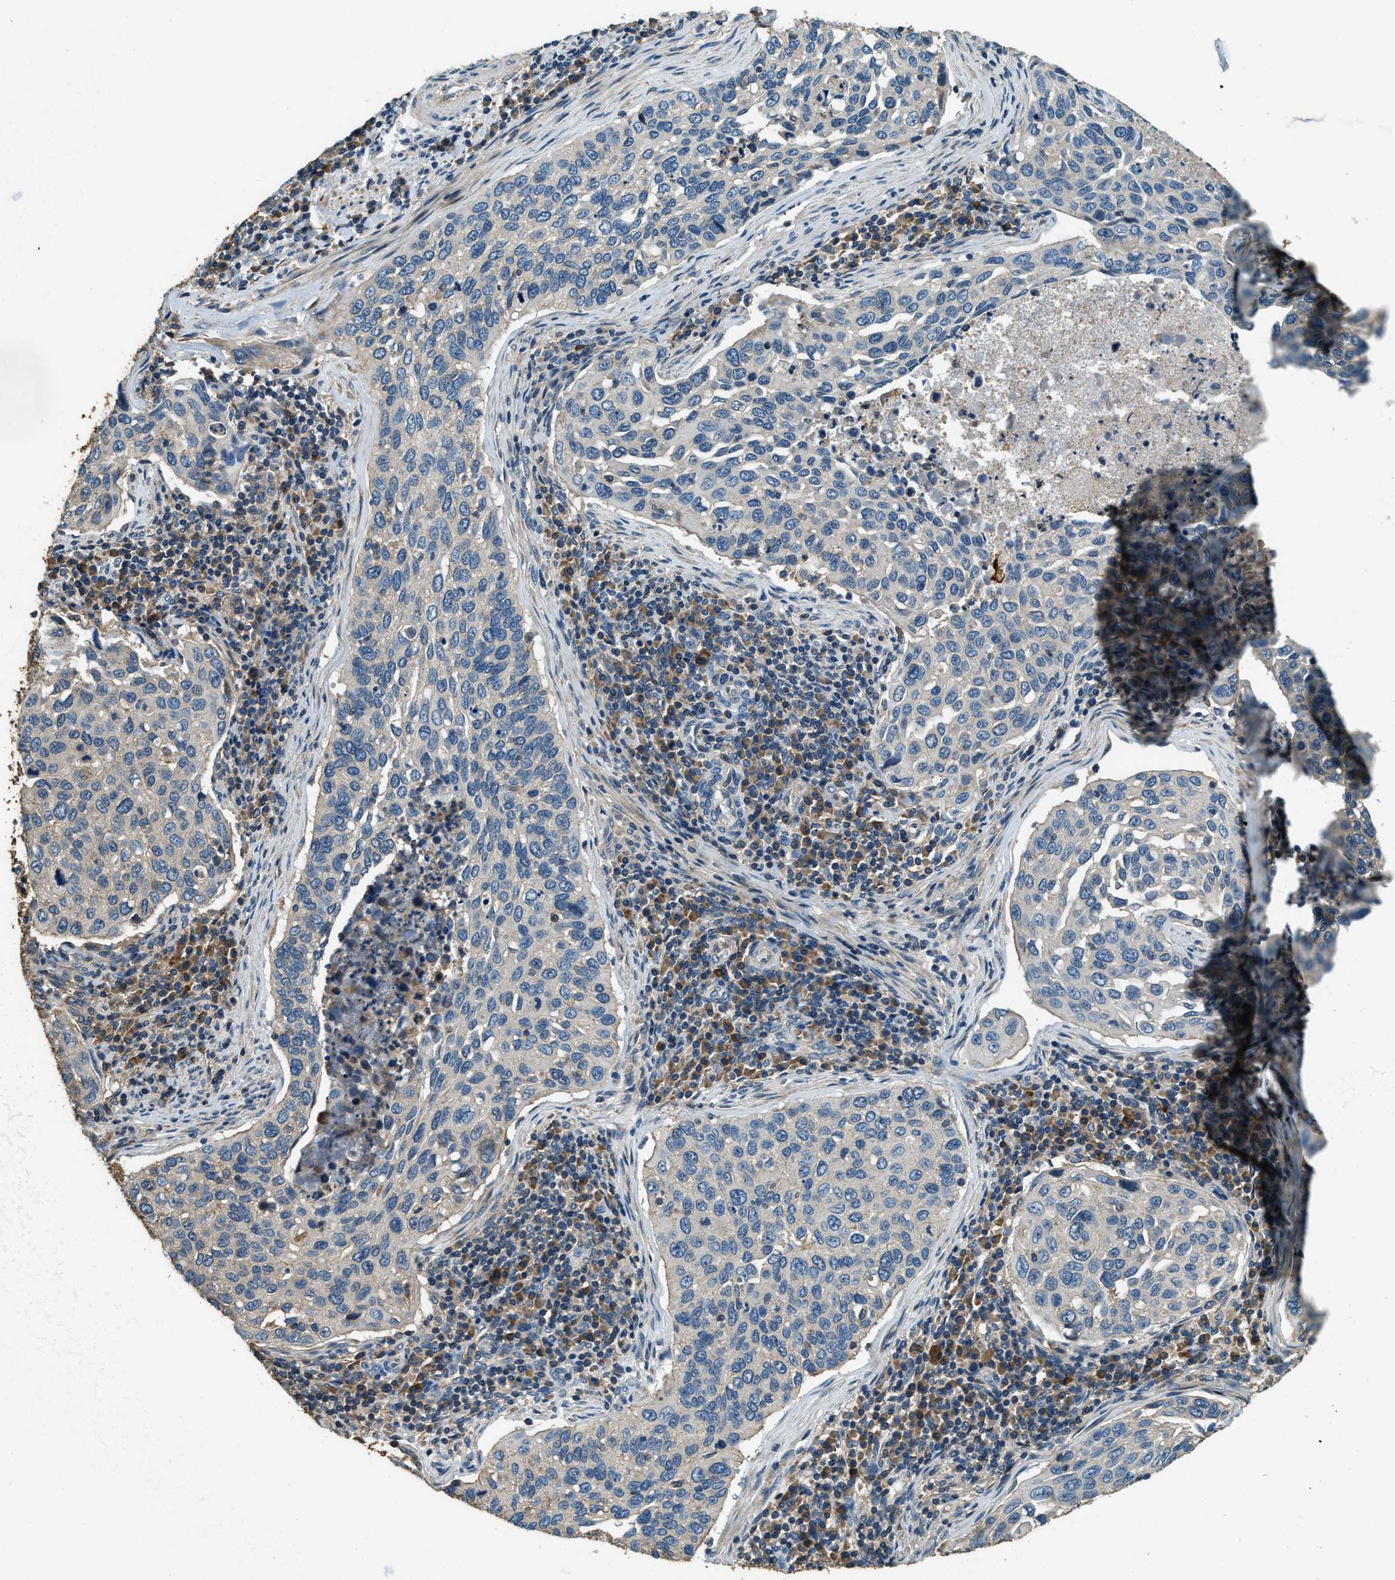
{"staining": {"intensity": "negative", "quantity": "none", "location": "none"}, "tissue": "cervical cancer", "cell_type": "Tumor cells", "image_type": "cancer", "snomed": [{"axis": "morphology", "description": "Squamous cell carcinoma, NOS"}, {"axis": "topography", "description": "Cervix"}], "caption": "Human cervical squamous cell carcinoma stained for a protein using IHC shows no staining in tumor cells.", "gene": "ERGIC1", "patient": {"sex": "female", "age": 53}}